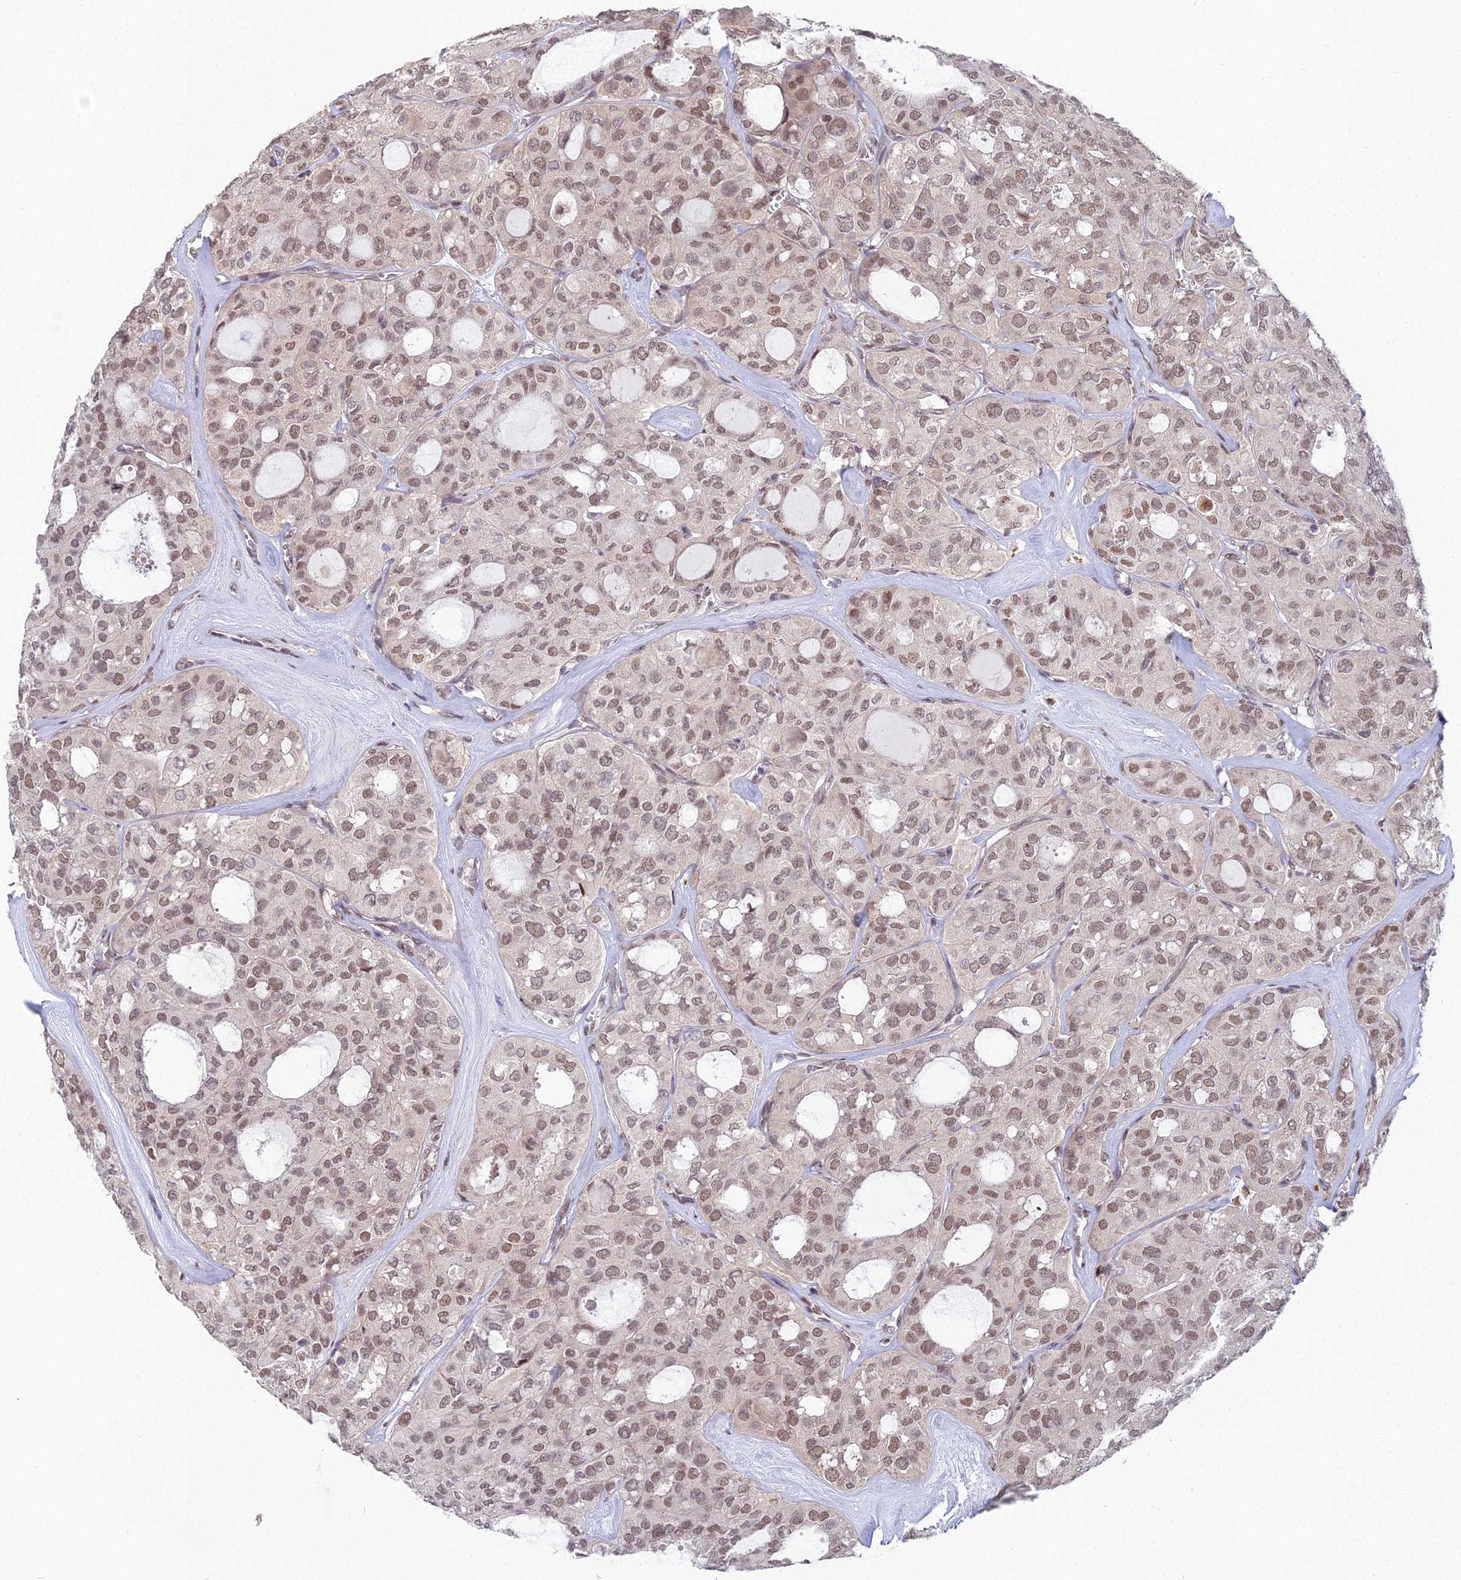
{"staining": {"intensity": "moderate", "quantity": ">75%", "location": "nuclear"}, "tissue": "thyroid cancer", "cell_type": "Tumor cells", "image_type": "cancer", "snomed": [{"axis": "morphology", "description": "Follicular adenoma carcinoma, NOS"}, {"axis": "topography", "description": "Thyroid gland"}], "caption": "Thyroid follicular adenoma carcinoma stained with a brown dye reveals moderate nuclear positive expression in about >75% of tumor cells.", "gene": "ABHD17A", "patient": {"sex": "male", "age": 75}}